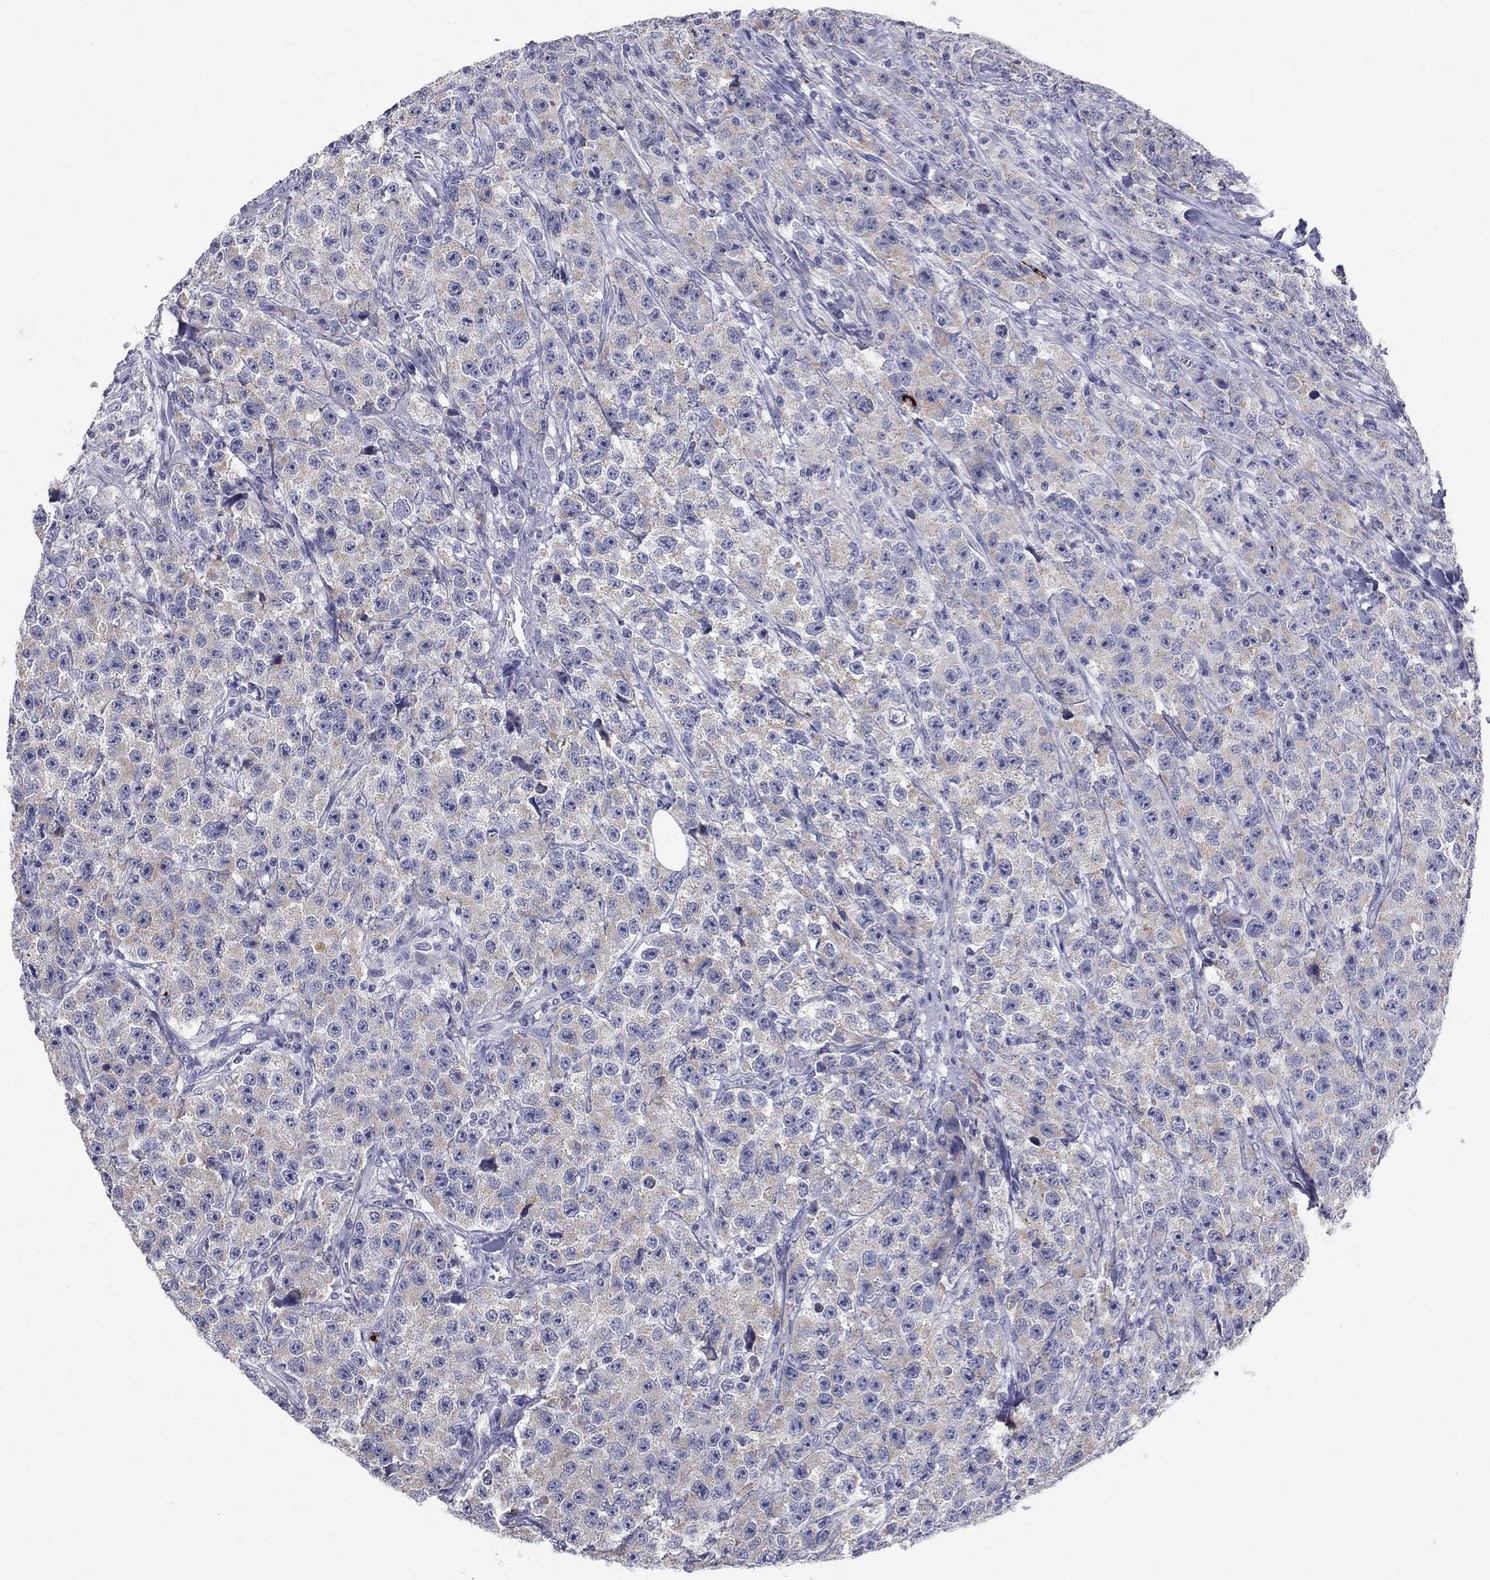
{"staining": {"intensity": "negative", "quantity": "none", "location": "none"}, "tissue": "testis cancer", "cell_type": "Tumor cells", "image_type": "cancer", "snomed": [{"axis": "morphology", "description": "Seminoma, NOS"}, {"axis": "topography", "description": "Testis"}], "caption": "Testis cancer (seminoma) stained for a protein using immunohistochemistry (IHC) reveals no expression tumor cells.", "gene": "TP53TG5", "patient": {"sex": "male", "age": 59}}